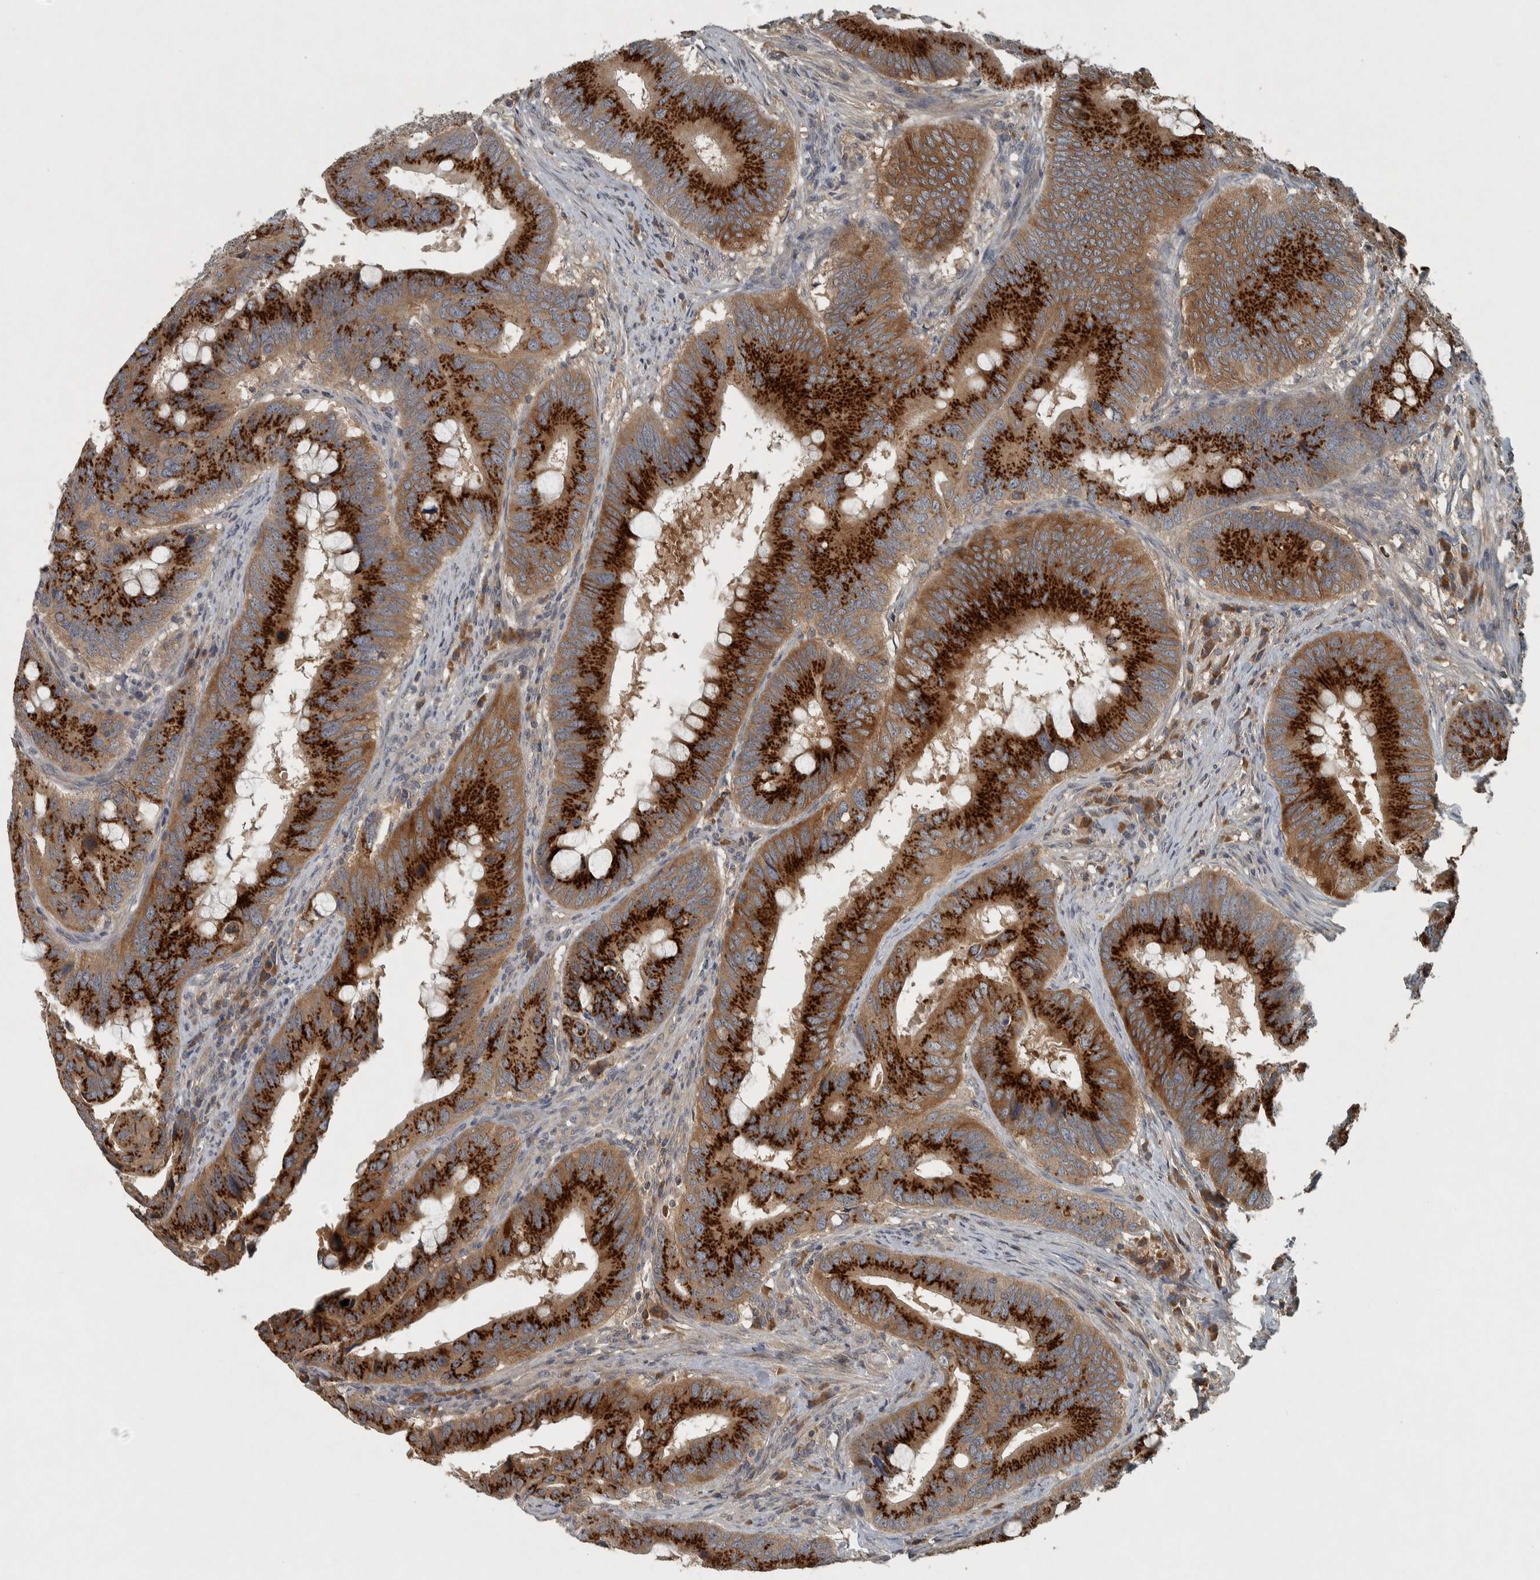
{"staining": {"intensity": "strong", "quantity": ">75%", "location": "cytoplasmic/membranous"}, "tissue": "colorectal cancer", "cell_type": "Tumor cells", "image_type": "cancer", "snomed": [{"axis": "morphology", "description": "Adenocarcinoma, NOS"}, {"axis": "topography", "description": "Colon"}], "caption": "Colorectal cancer (adenocarcinoma) was stained to show a protein in brown. There is high levels of strong cytoplasmic/membranous positivity in approximately >75% of tumor cells.", "gene": "CLCN2", "patient": {"sex": "male", "age": 71}}